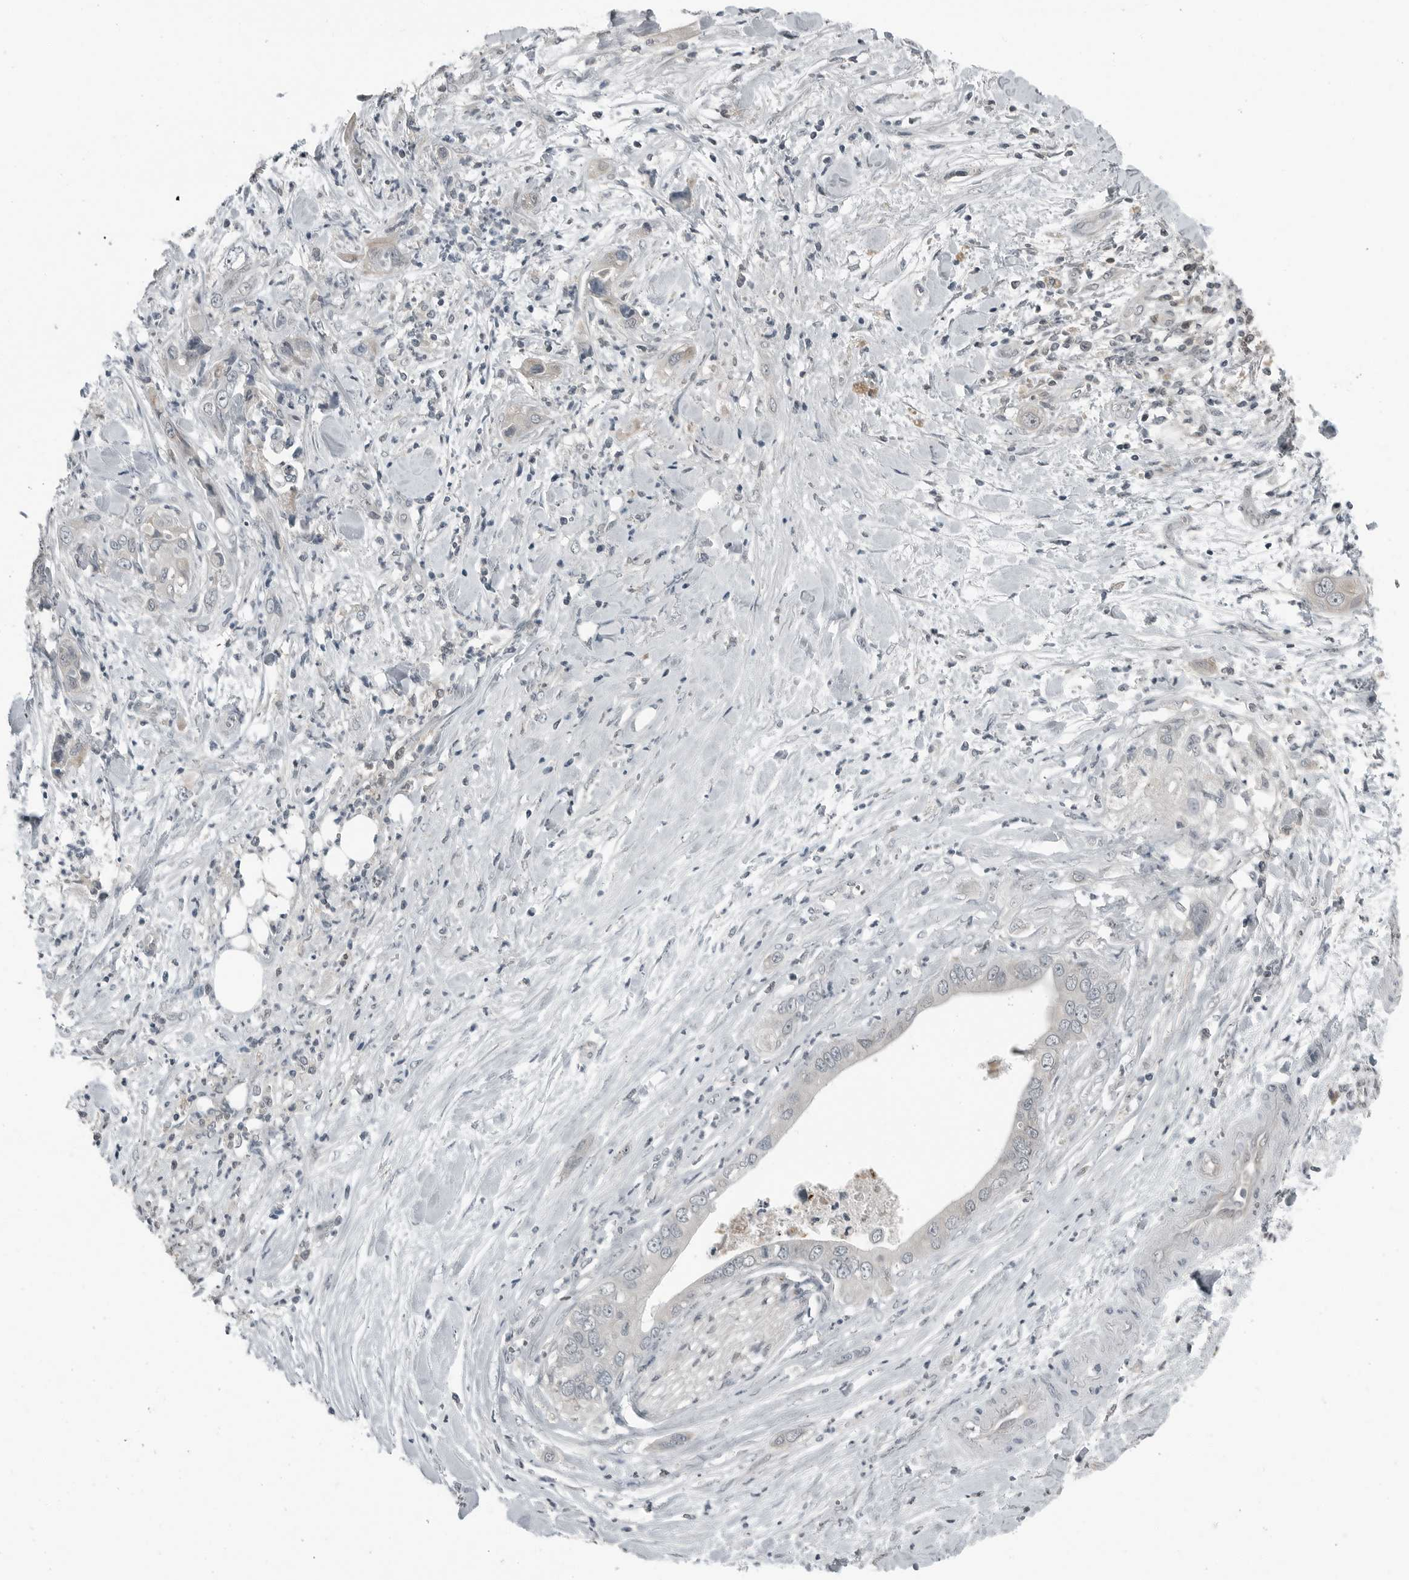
{"staining": {"intensity": "negative", "quantity": "none", "location": "none"}, "tissue": "pancreatic cancer", "cell_type": "Tumor cells", "image_type": "cancer", "snomed": [{"axis": "morphology", "description": "Adenocarcinoma, NOS"}, {"axis": "topography", "description": "Pancreas"}], "caption": "Immunohistochemistry histopathology image of neoplastic tissue: human pancreatic cancer (adenocarcinoma) stained with DAB (3,3'-diaminobenzidine) exhibits no significant protein expression in tumor cells. (Stains: DAB immunohistochemistry (IHC) with hematoxylin counter stain, Microscopy: brightfield microscopy at high magnification).", "gene": "KYAT1", "patient": {"sex": "female", "age": 78}}